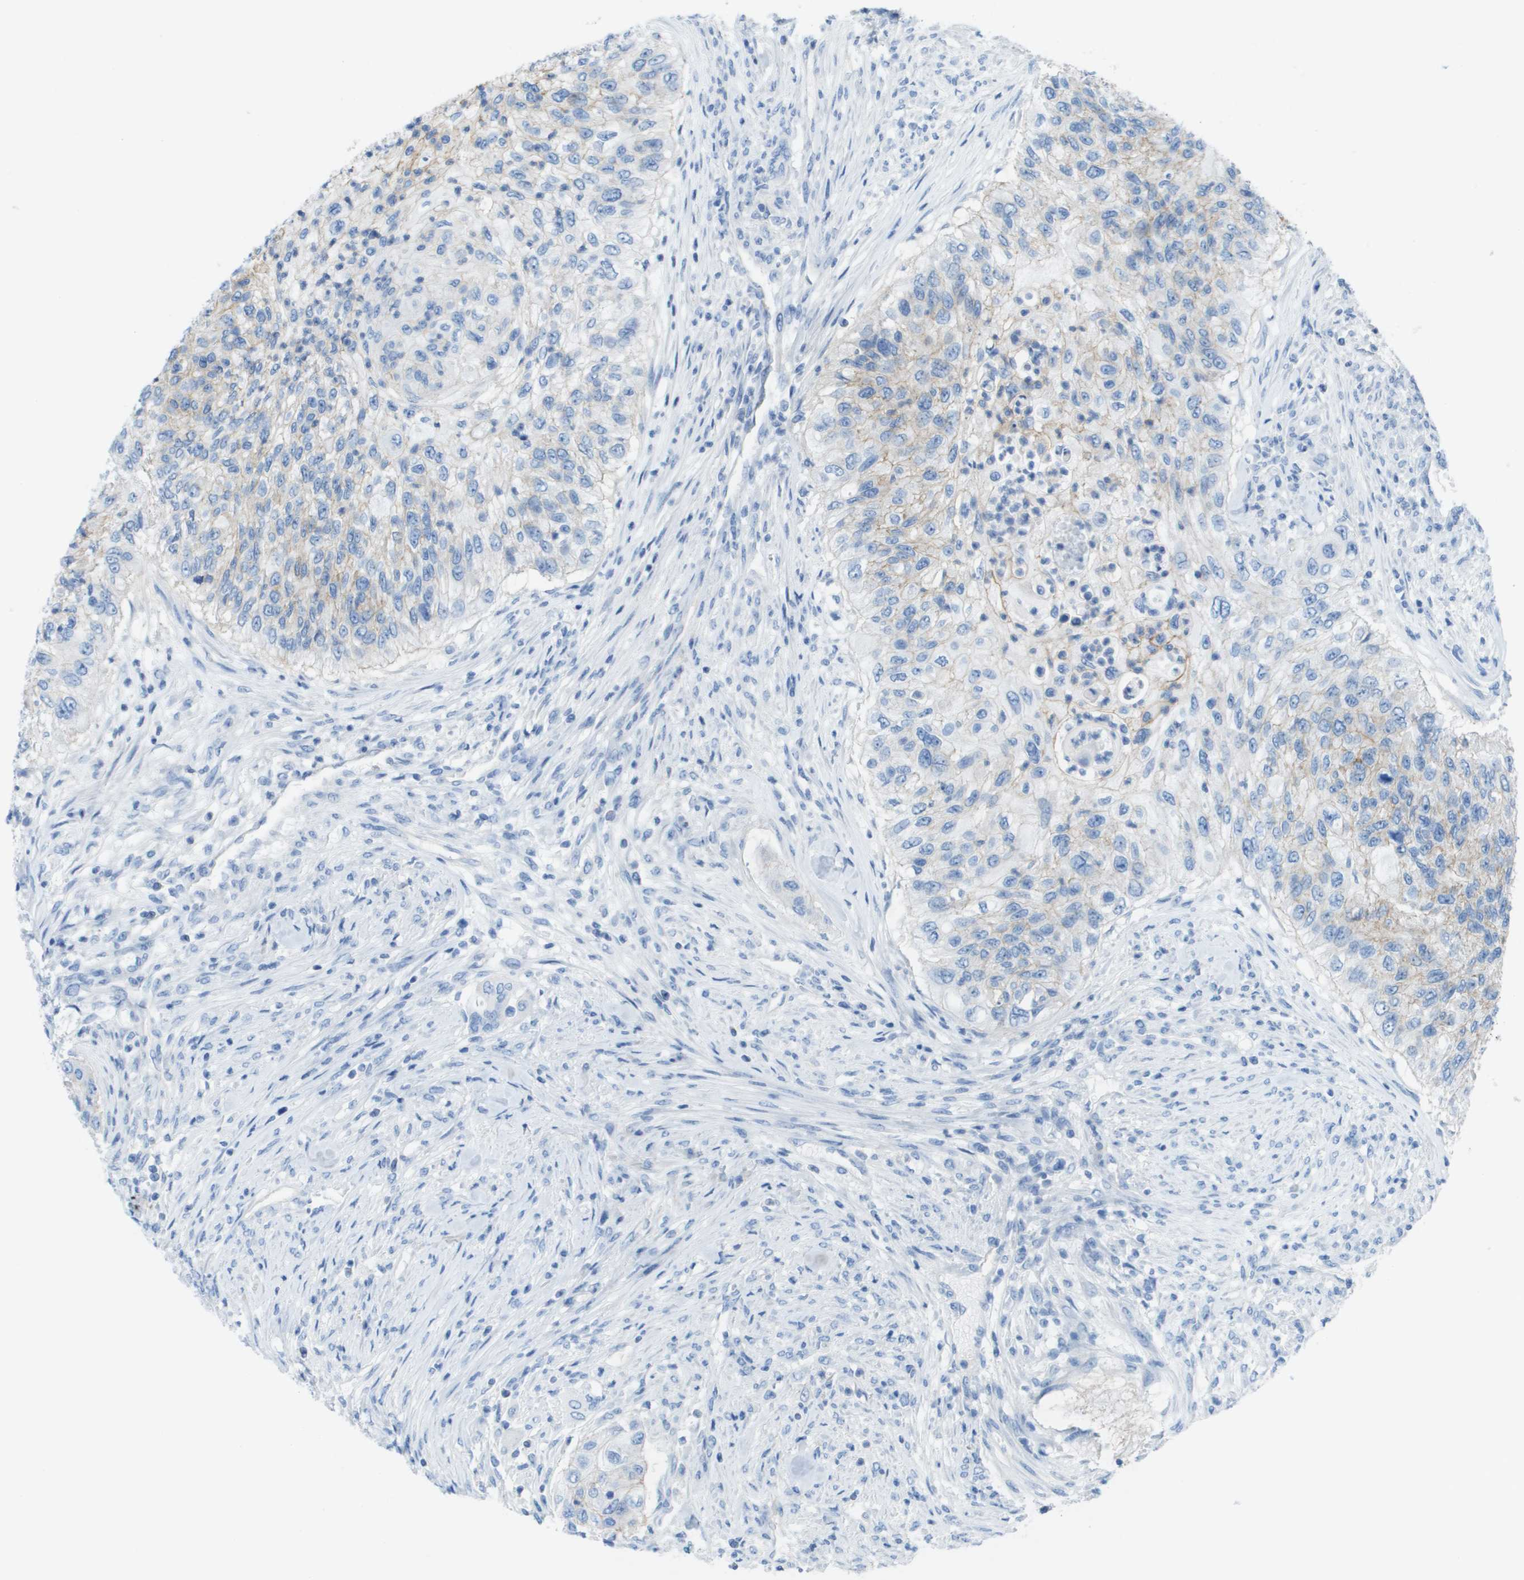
{"staining": {"intensity": "negative", "quantity": "none", "location": "none"}, "tissue": "urothelial cancer", "cell_type": "Tumor cells", "image_type": "cancer", "snomed": [{"axis": "morphology", "description": "Urothelial carcinoma, High grade"}, {"axis": "topography", "description": "Urinary bladder"}], "caption": "Histopathology image shows no protein staining in tumor cells of urothelial cancer tissue.", "gene": "CD46", "patient": {"sex": "female", "age": 60}}